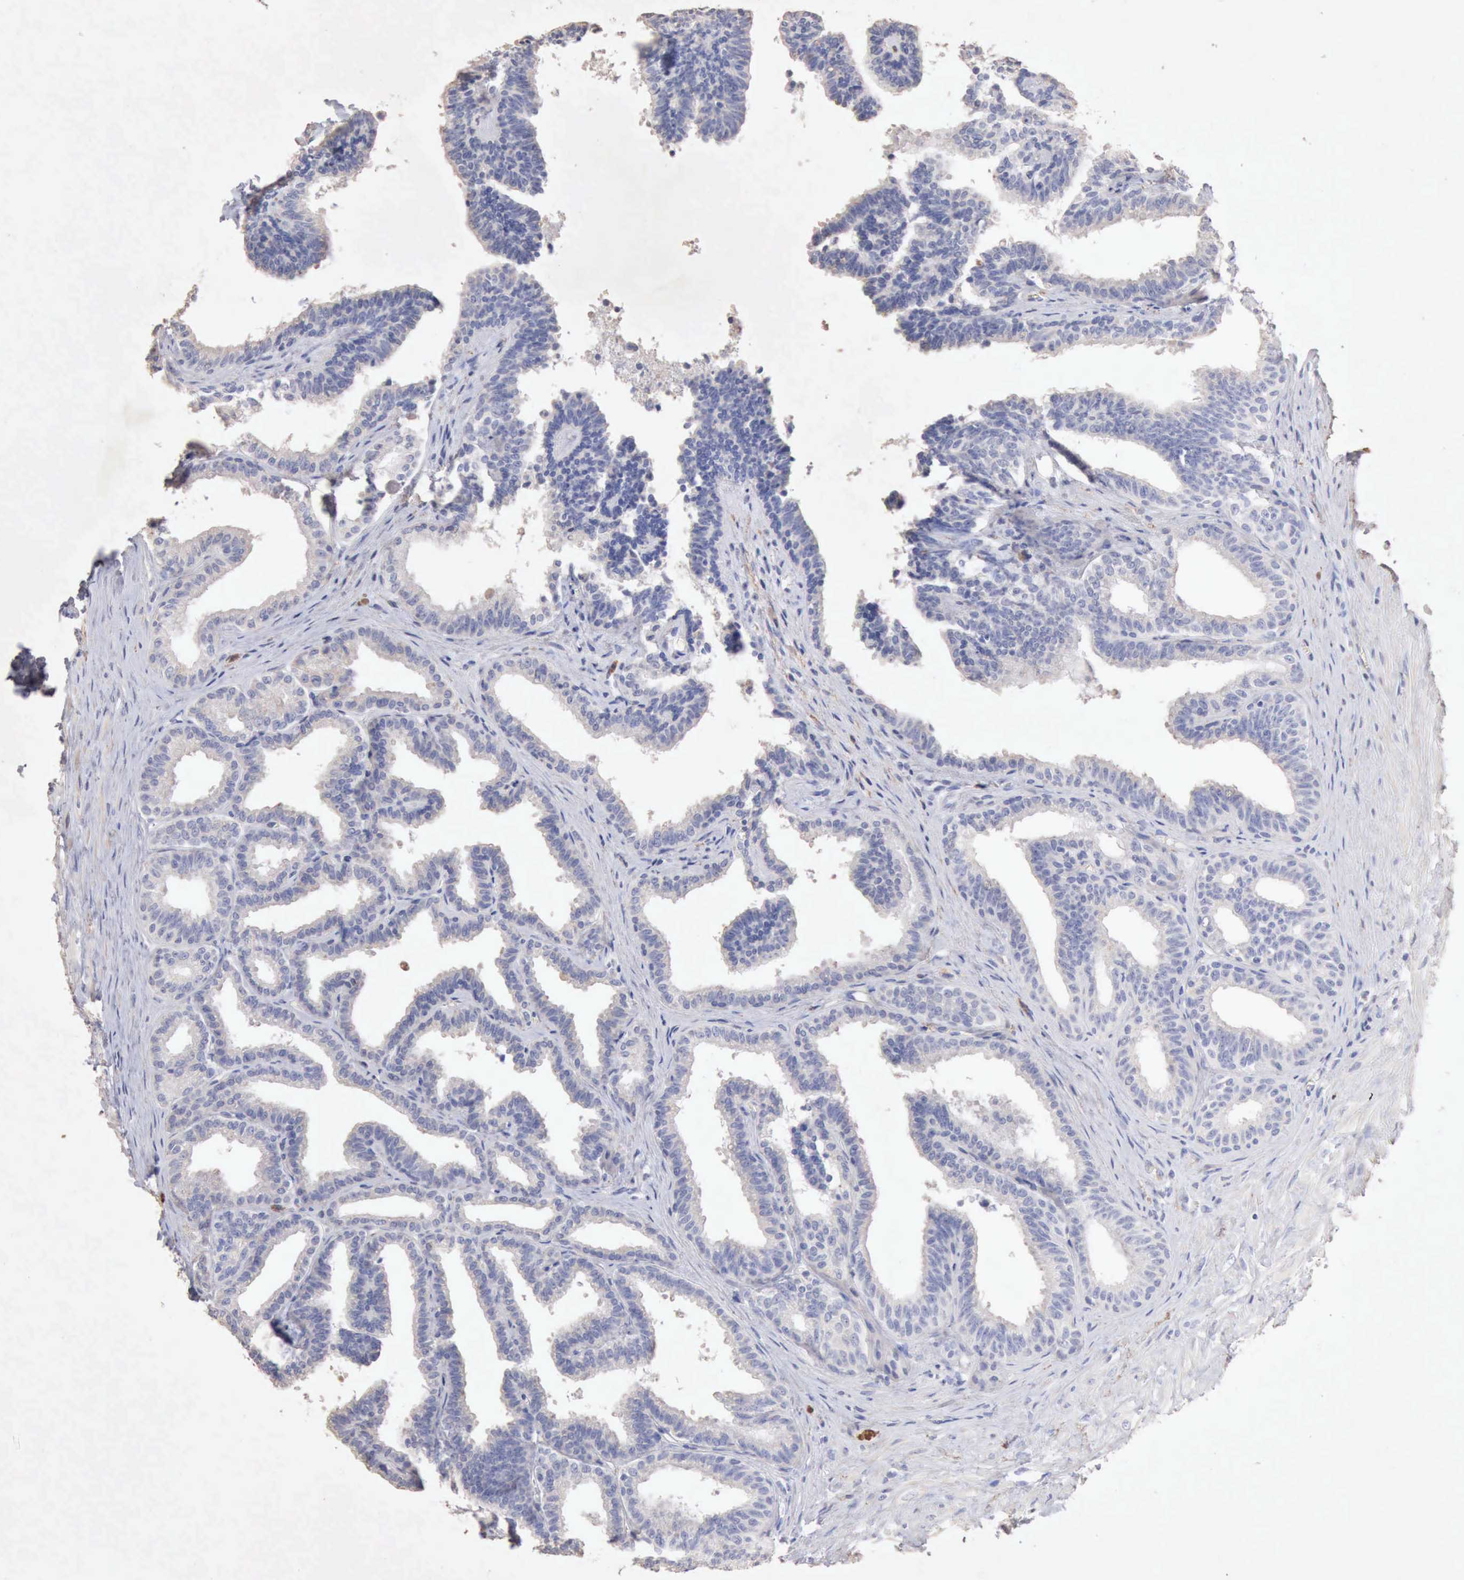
{"staining": {"intensity": "negative", "quantity": "none", "location": "none"}, "tissue": "seminal vesicle", "cell_type": "Glandular cells", "image_type": "normal", "snomed": [{"axis": "morphology", "description": "Normal tissue, NOS"}, {"axis": "topography", "description": "Seminal veicle"}], "caption": "Seminal vesicle was stained to show a protein in brown. There is no significant positivity in glandular cells. (Stains: DAB (3,3'-diaminobenzidine) immunohistochemistry (IHC) with hematoxylin counter stain, Microscopy: brightfield microscopy at high magnification).", "gene": "KRT6B", "patient": {"sex": "male", "age": 26}}